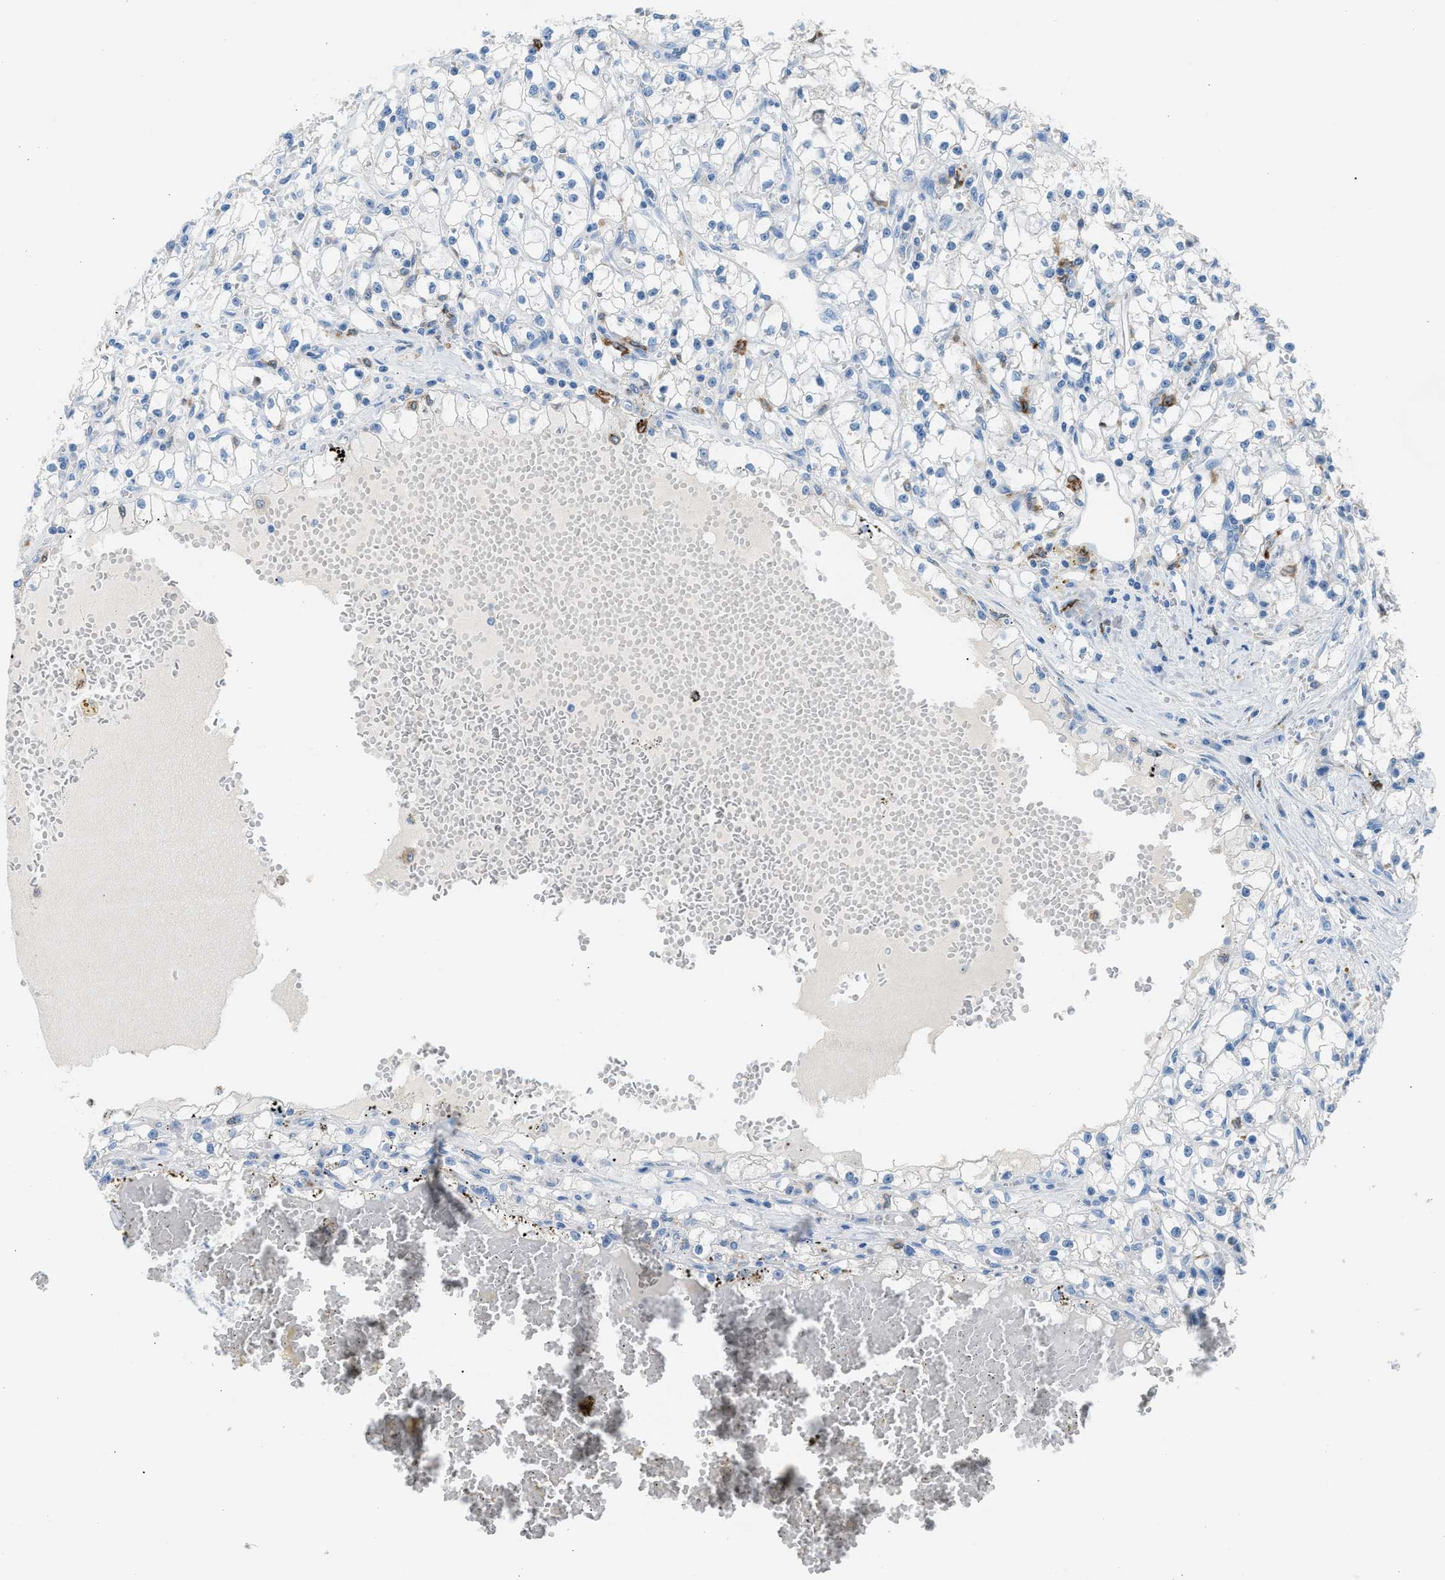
{"staining": {"intensity": "negative", "quantity": "none", "location": "none"}, "tissue": "renal cancer", "cell_type": "Tumor cells", "image_type": "cancer", "snomed": [{"axis": "morphology", "description": "Adenocarcinoma, NOS"}, {"axis": "topography", "description": "Kidney"}], "caption": "Immunohistochemistry histopathology image of human adenocarcinoma (renal) stained for a protein (brown), which demonstrates no staining in tumor cells. (Stains: DAB (3,3'-diaminobenzidine) immunohistochemistry with hematoxylin counter stain, Microscopy: brightfield microscopy at high magnification).", "gene": "CLEC10A", "patient": {"sex": "male", "age": 56}}